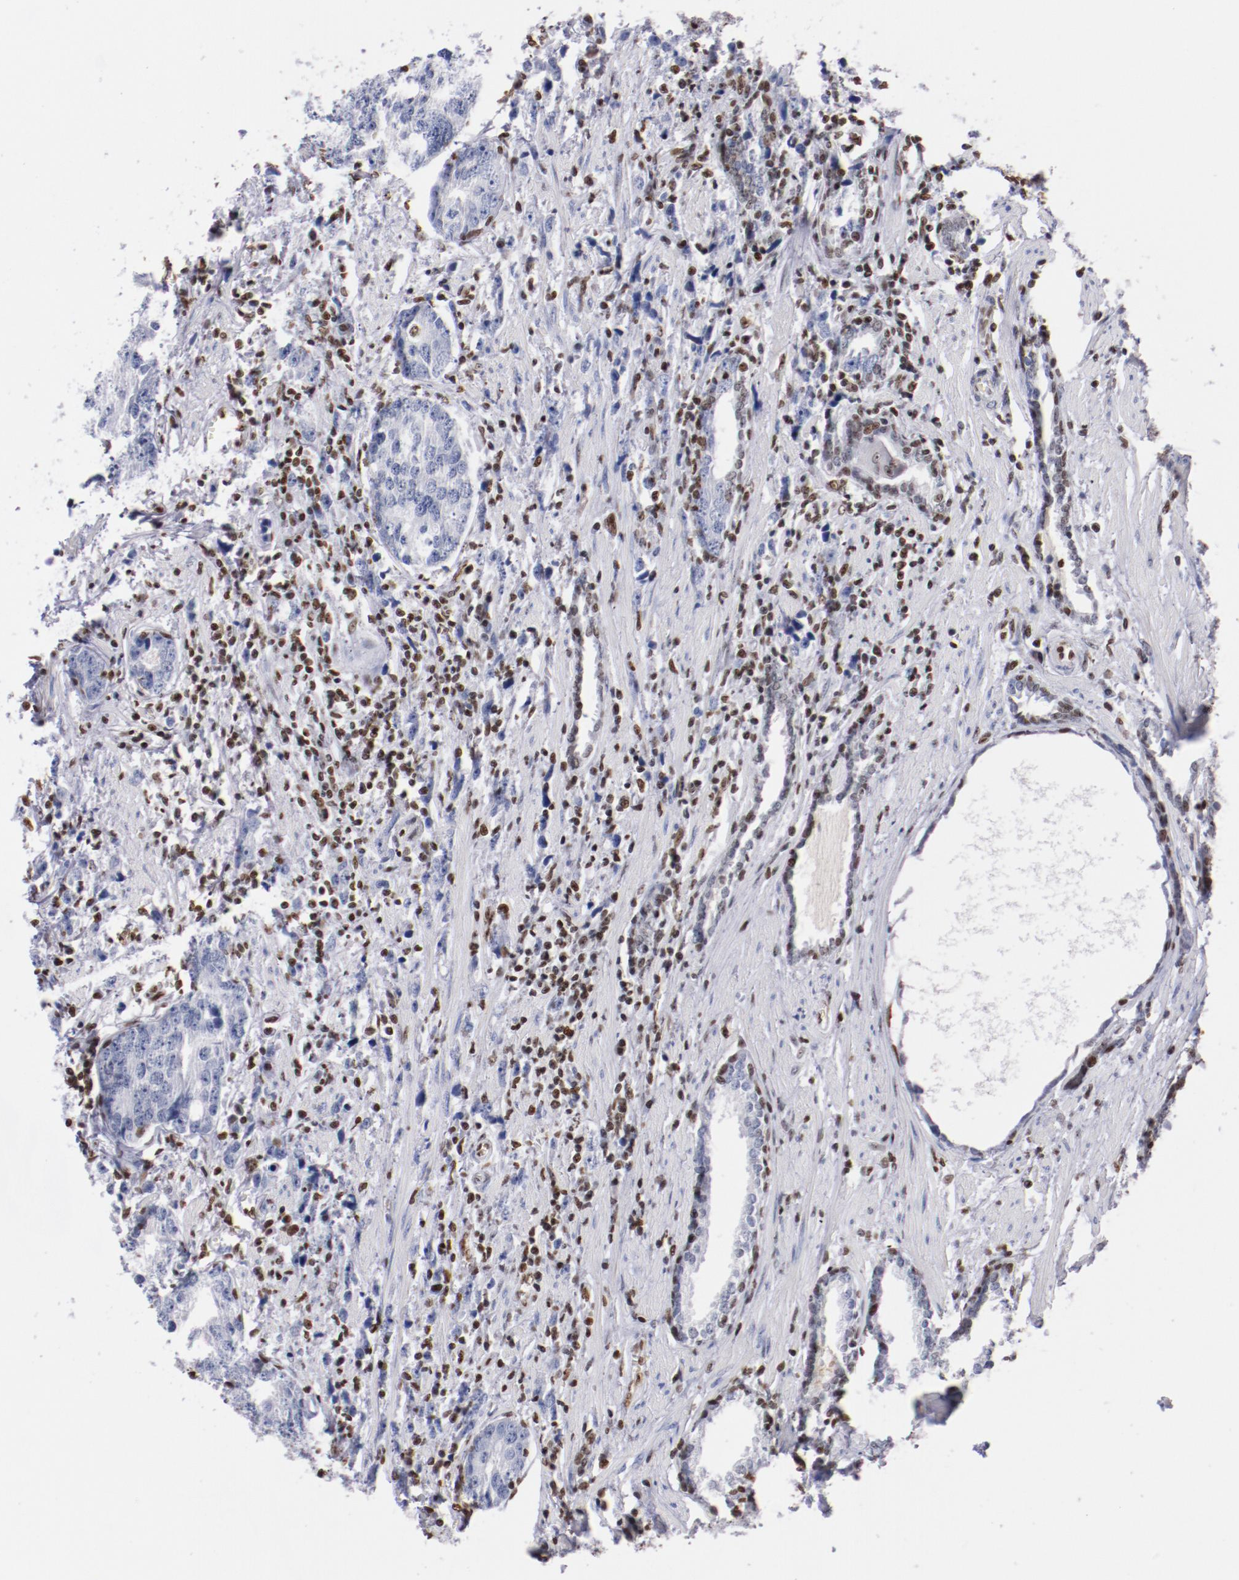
{"staining": {"intensity": "negative", "quantity": "none", "location": "none"}, "tissue": "prostate cancer", "cell_type": "Tumor cells", "image_type": "cancer", "snomed": [{"axis": "morphology", "description": "Adenocarcinoma, High grade"}, {"axis": "topography", "description": "Prostate"}], "caption": "High power microscopy photomicrograph of an immunohistochemistry micrograph of prostate cancer (adenocarcinoma (high-grade)), revealing no significant expression in tumor cells.", "gene": "IFI16", "patient": {"sex": "male", "age": 71}}